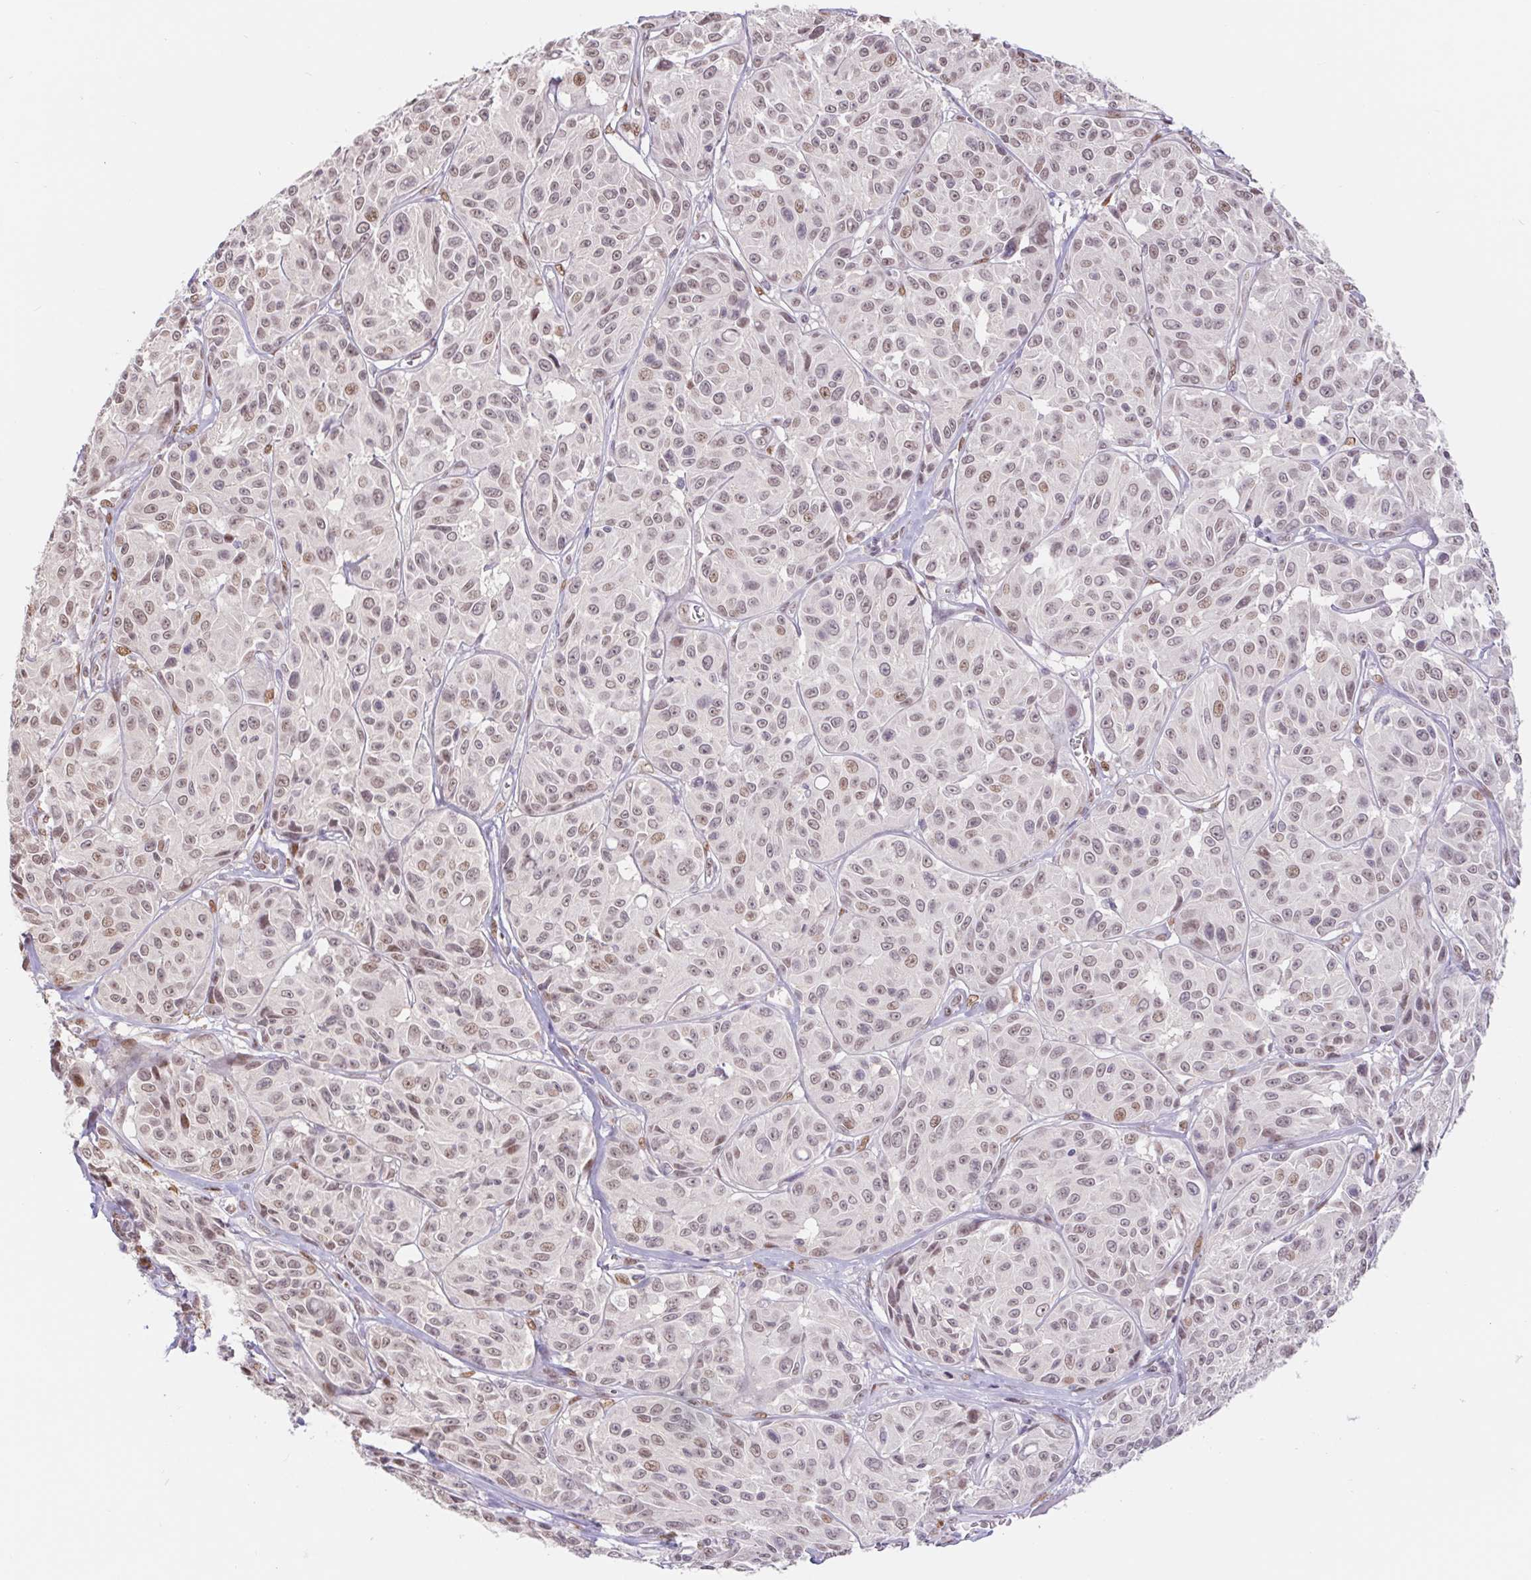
{"staining": {"intensity": "weak", "quantity": ">75%", "location": "nuclear"}, "tissue": "melanoma", "cell_type": "Tumor cells", "image_type": "cancer", "snomed": [{"axis": "morphology", "description": "Malignant melanoma, NOS"}, {"axis": "topography", "description": "Skin"}], "caption": "Immunohistochemistry (DAB) staining of human malignant melanoma exhibits weak nuclear protein expression in about >75% of tumor cells. Nuclei are stained in blue.", "gene": "CAND1", "patient": {"sex": "male", "age": 91}}